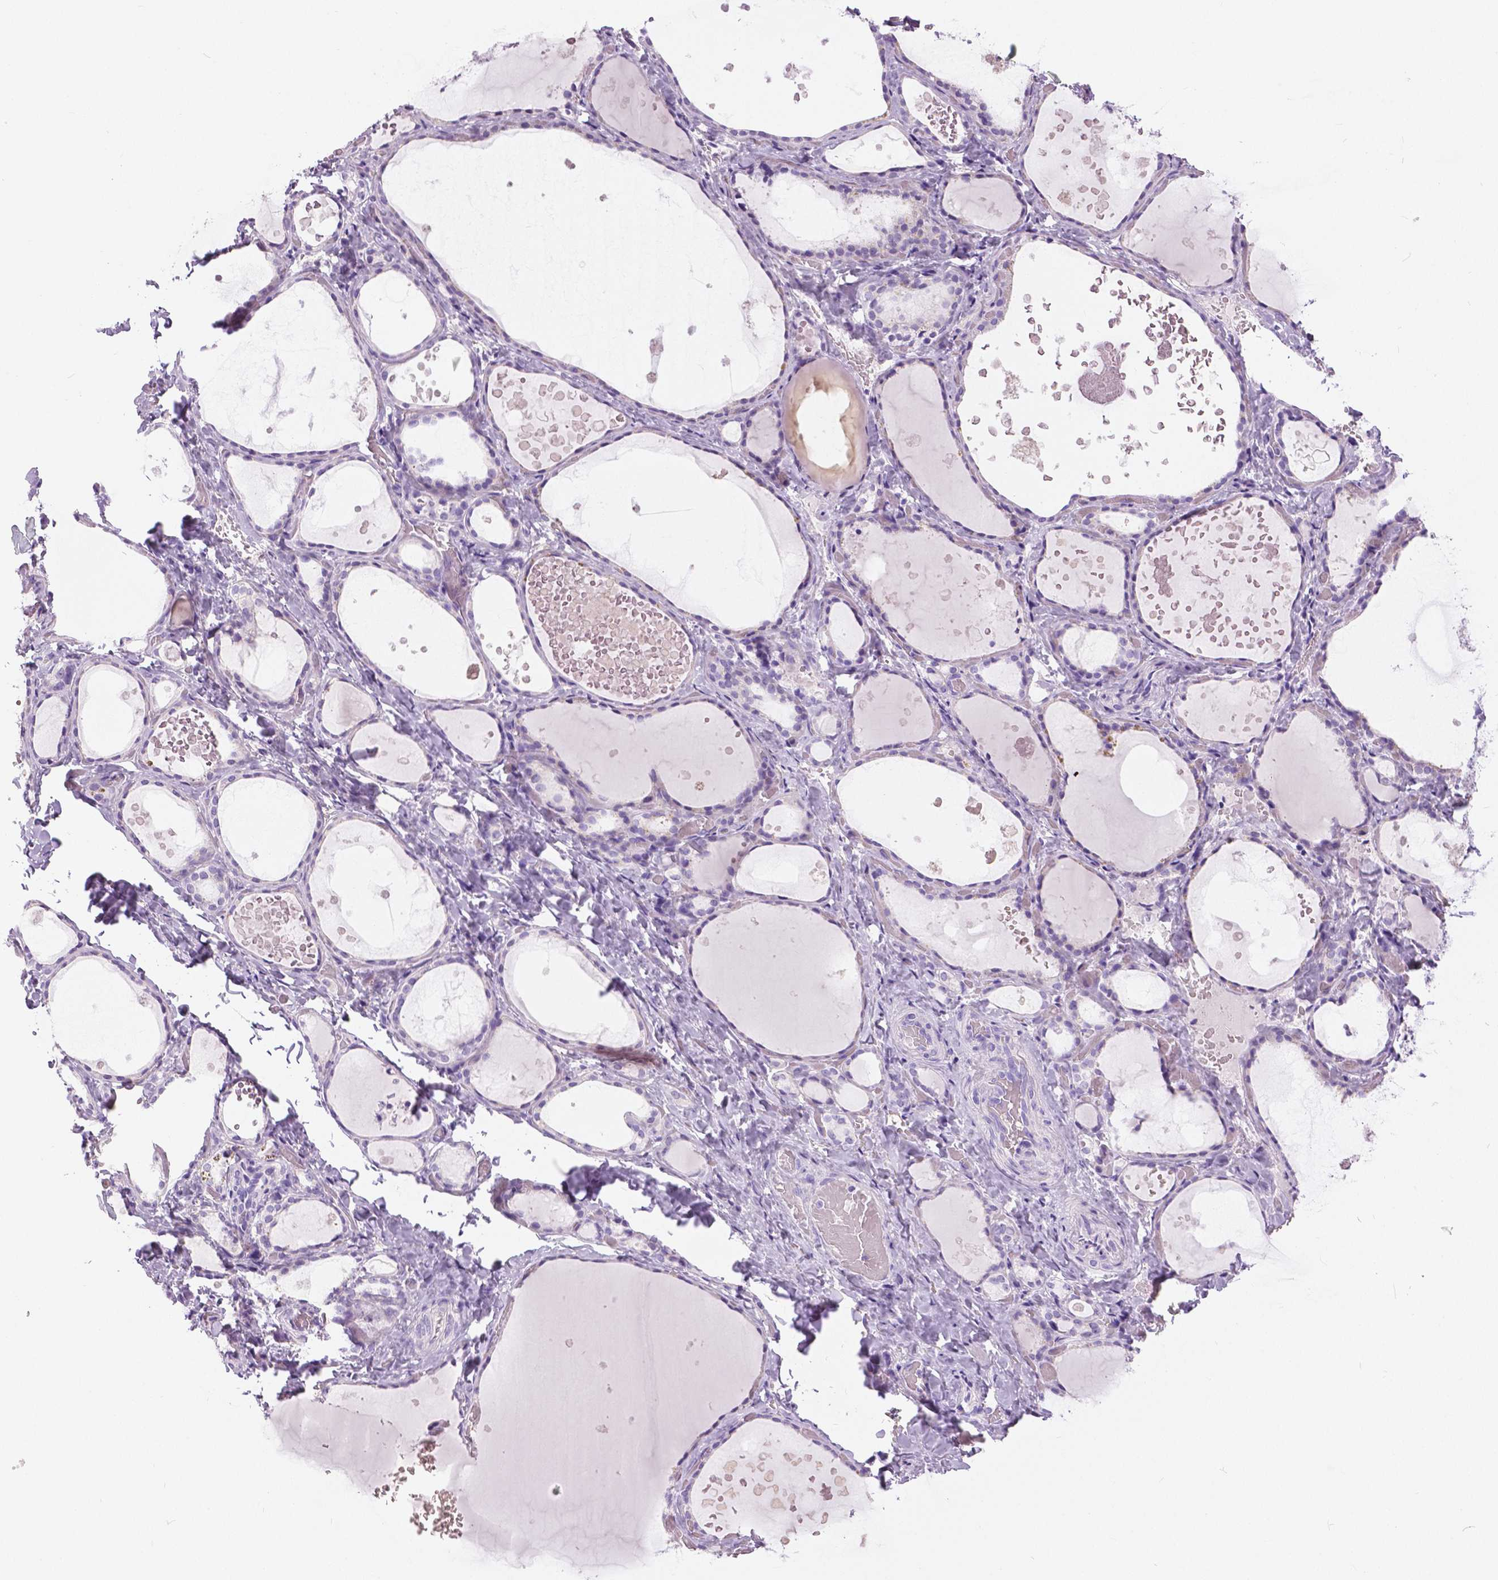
{"staining": {"intensity": "negative", "quantity": "none", "location": "none"}, "tissue": "thyroid gland", "cell_type": "Glandular cells", "image_type": "normal", "snomed": [{"axis": "morphology", "description": "Normal tissue, NOS"}, {"axis": "topography", "description": "Thyroid gland"}], "caption": "IHC image of unremarkable thyroid gland stained for a protein (brown), which shows no staining in glandular cells.", "gene": "TP53TG5", "patient": {"sex": "female", "age": 56}}